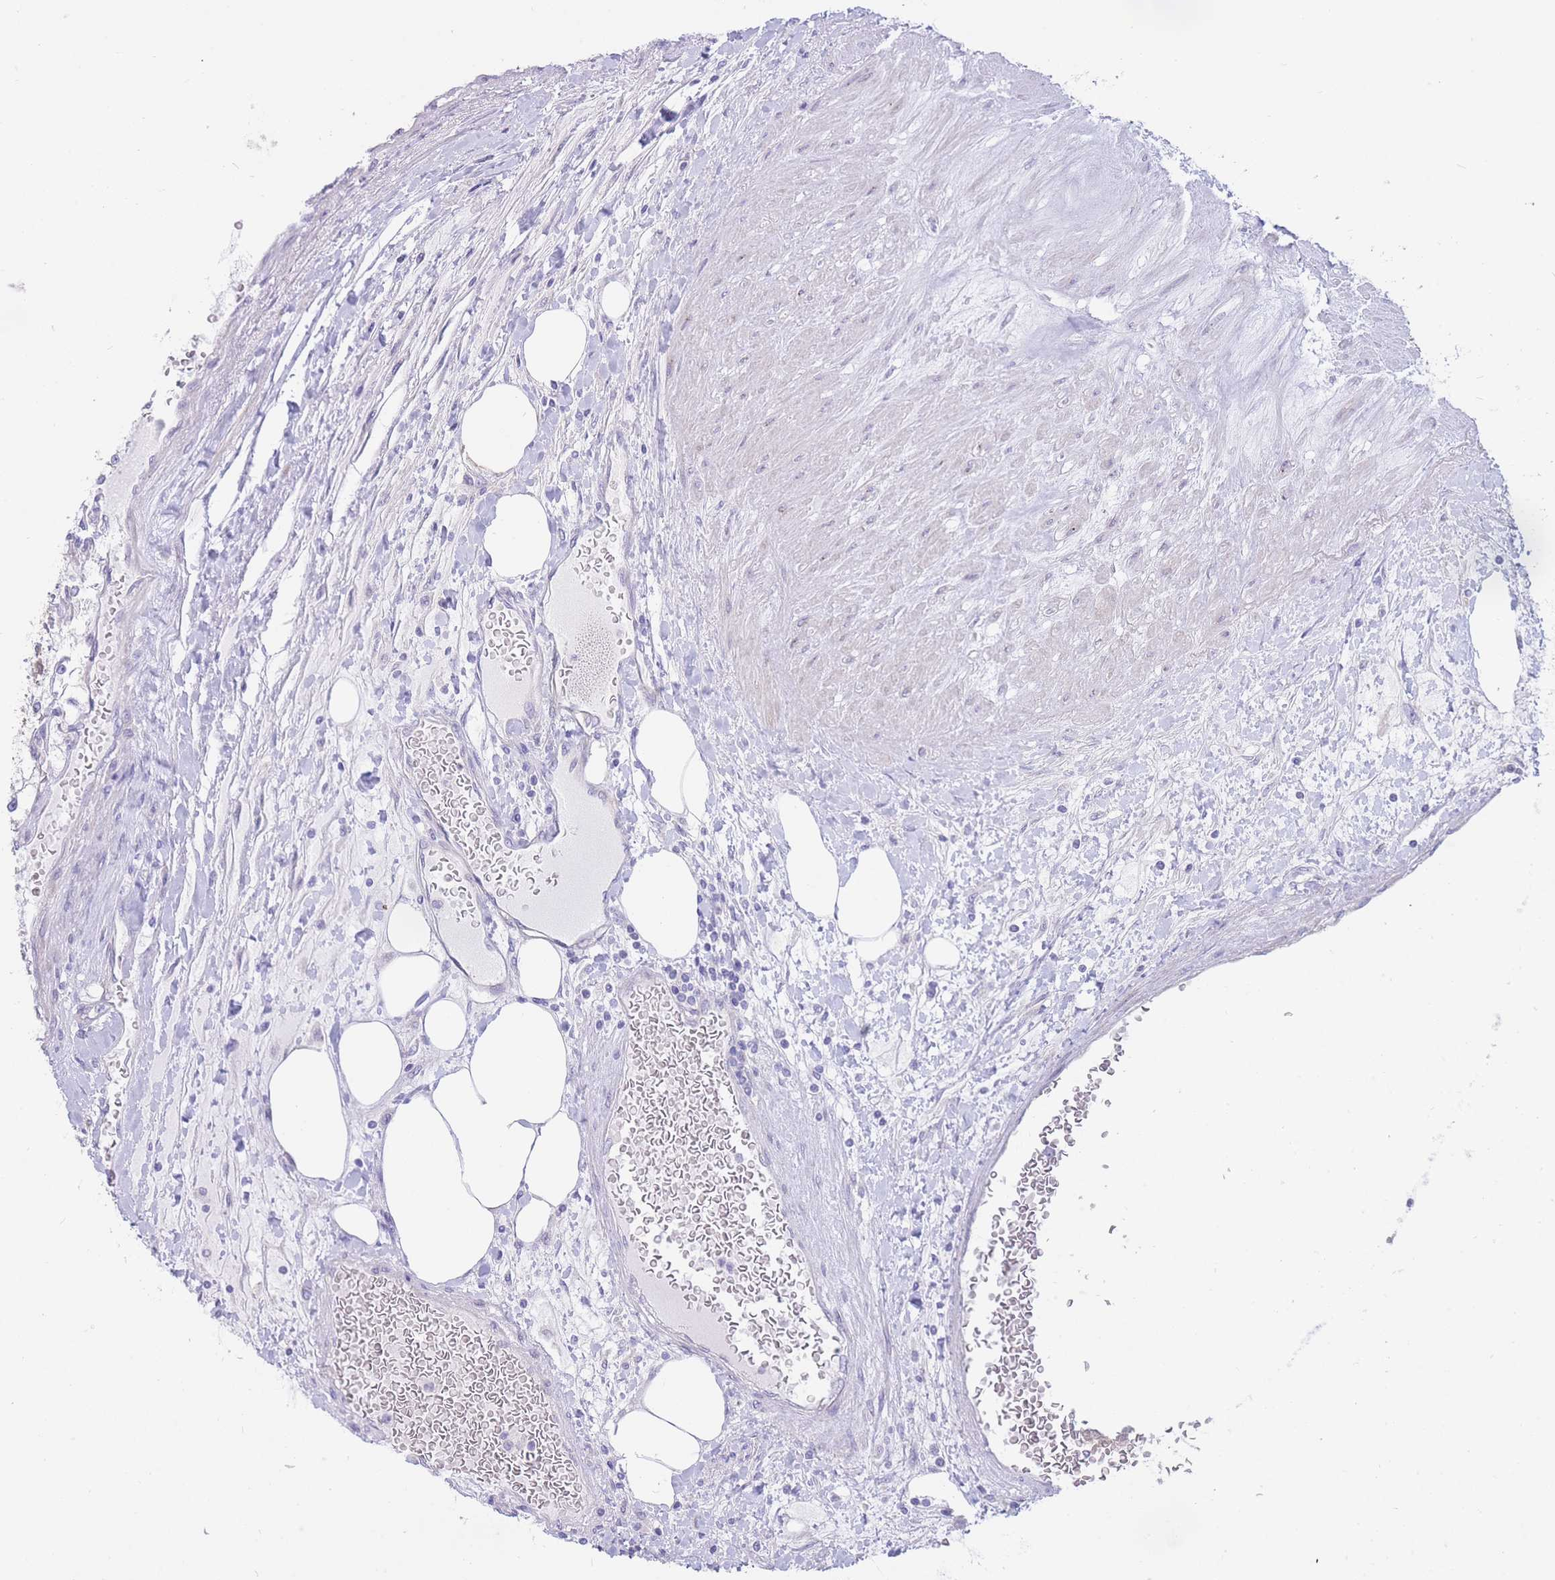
{"staining": {"intensity": "negative", "quantity": "none", "location": "none"}, "tissue": "renal cancer", "cell_type": "Tumor cells", "image_type": "cancer", "snomed": [{"axis": "morphology", "description": "Adenocarcinoma, NOS"}, {"axis": "topography", "description": "Kidney"}], "caption": "This is a image of immunohistochemistry staining of renal cancer, which shows no staining in tumor cells. (IHC, brightfield microscopy, high magnification).", "gene": "ALS2CL", "patient": {"sex": "male", "age": 80}}